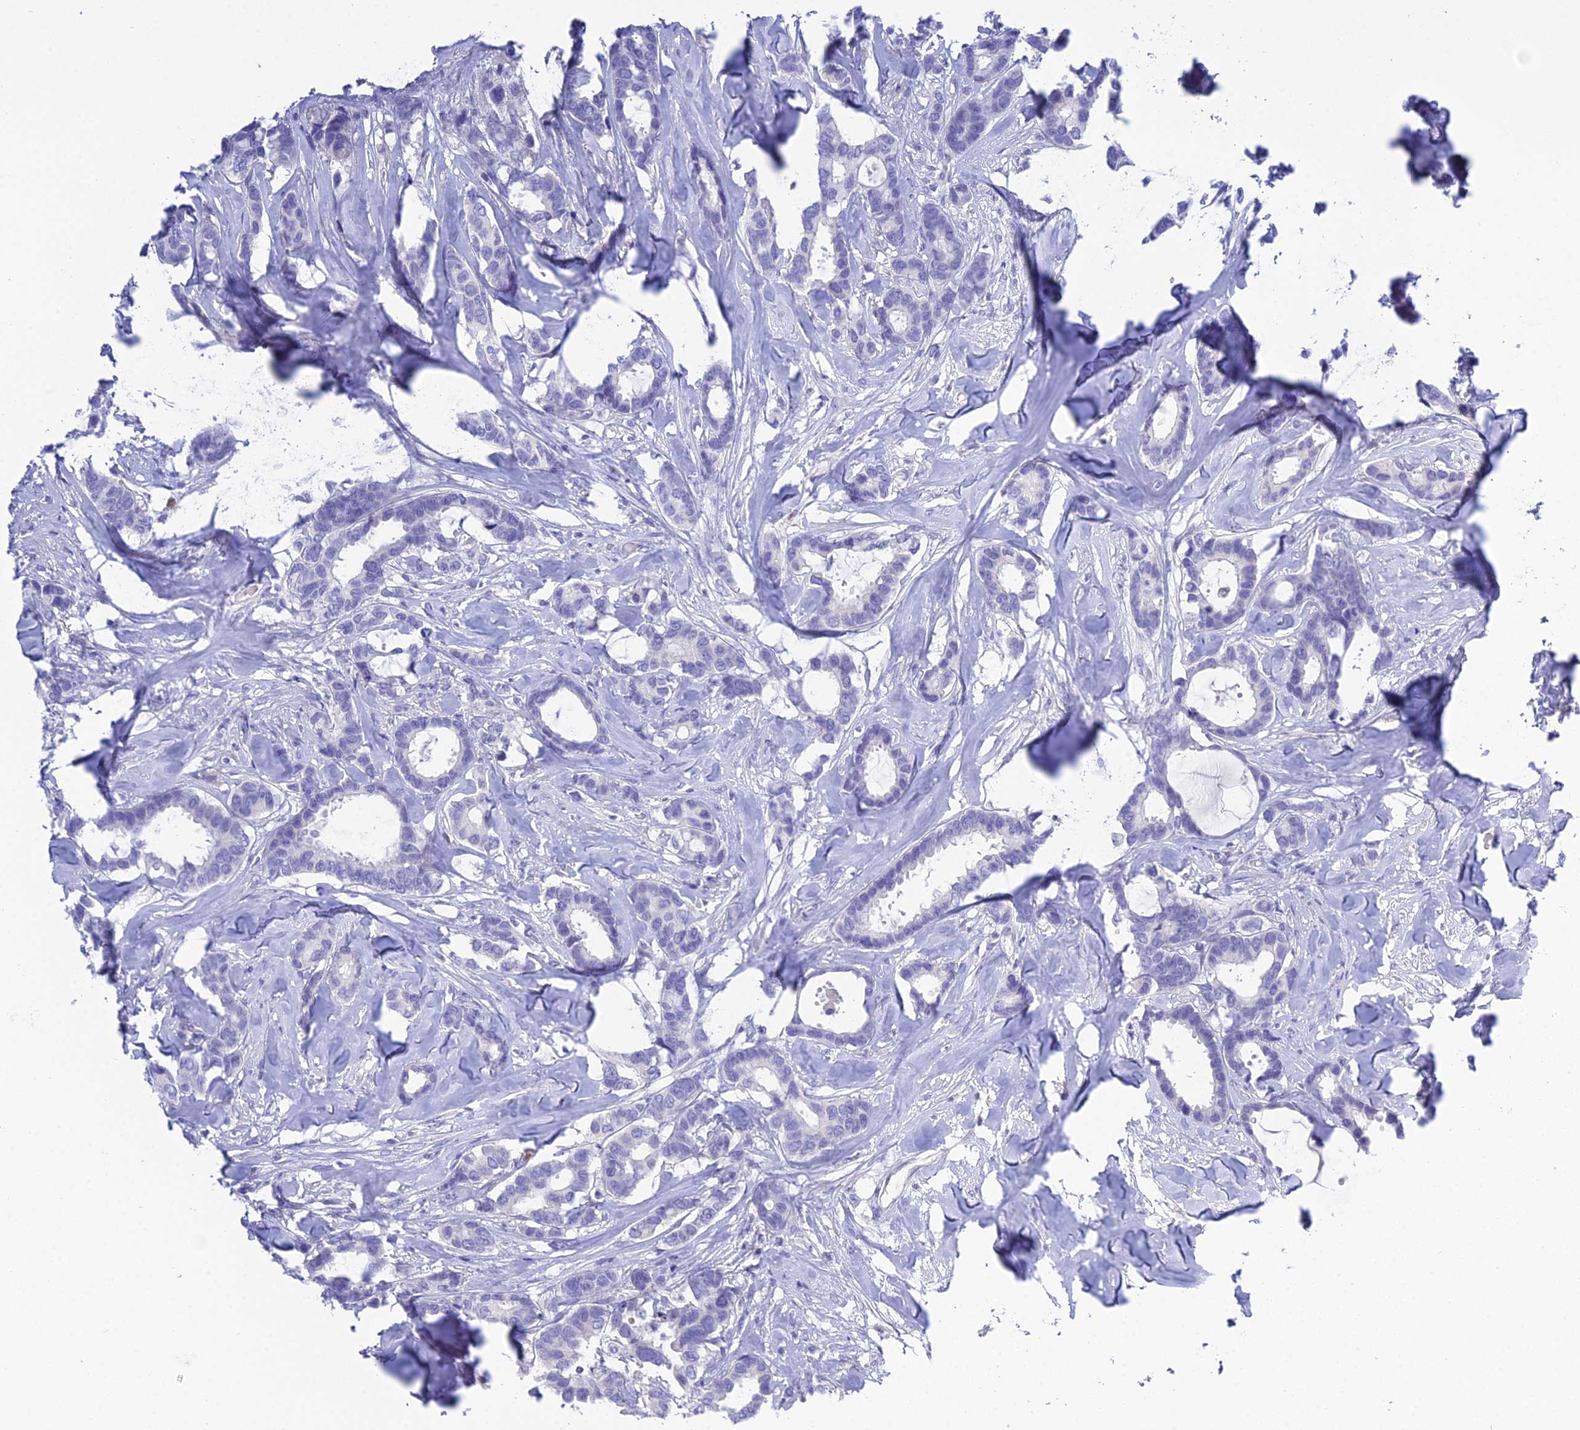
{"staining": {"intensity": "negative", "quantity": "none", "location": "none"}, "tissue": "breast cancer", "cell_type": "Tumor cells", "image_type": "cancer", "snomed": [{"axis": "morphology", "description": "Duct carcinoma"}, {"axis": "topography", "description": "Breast"}], "caption": "Protein analysis of breast invasive ductal carcinoma demonstrates no significant staining in tumor cells.", "gene": "KIAA0408", "patient": {"sex": "female", "age": 87}}